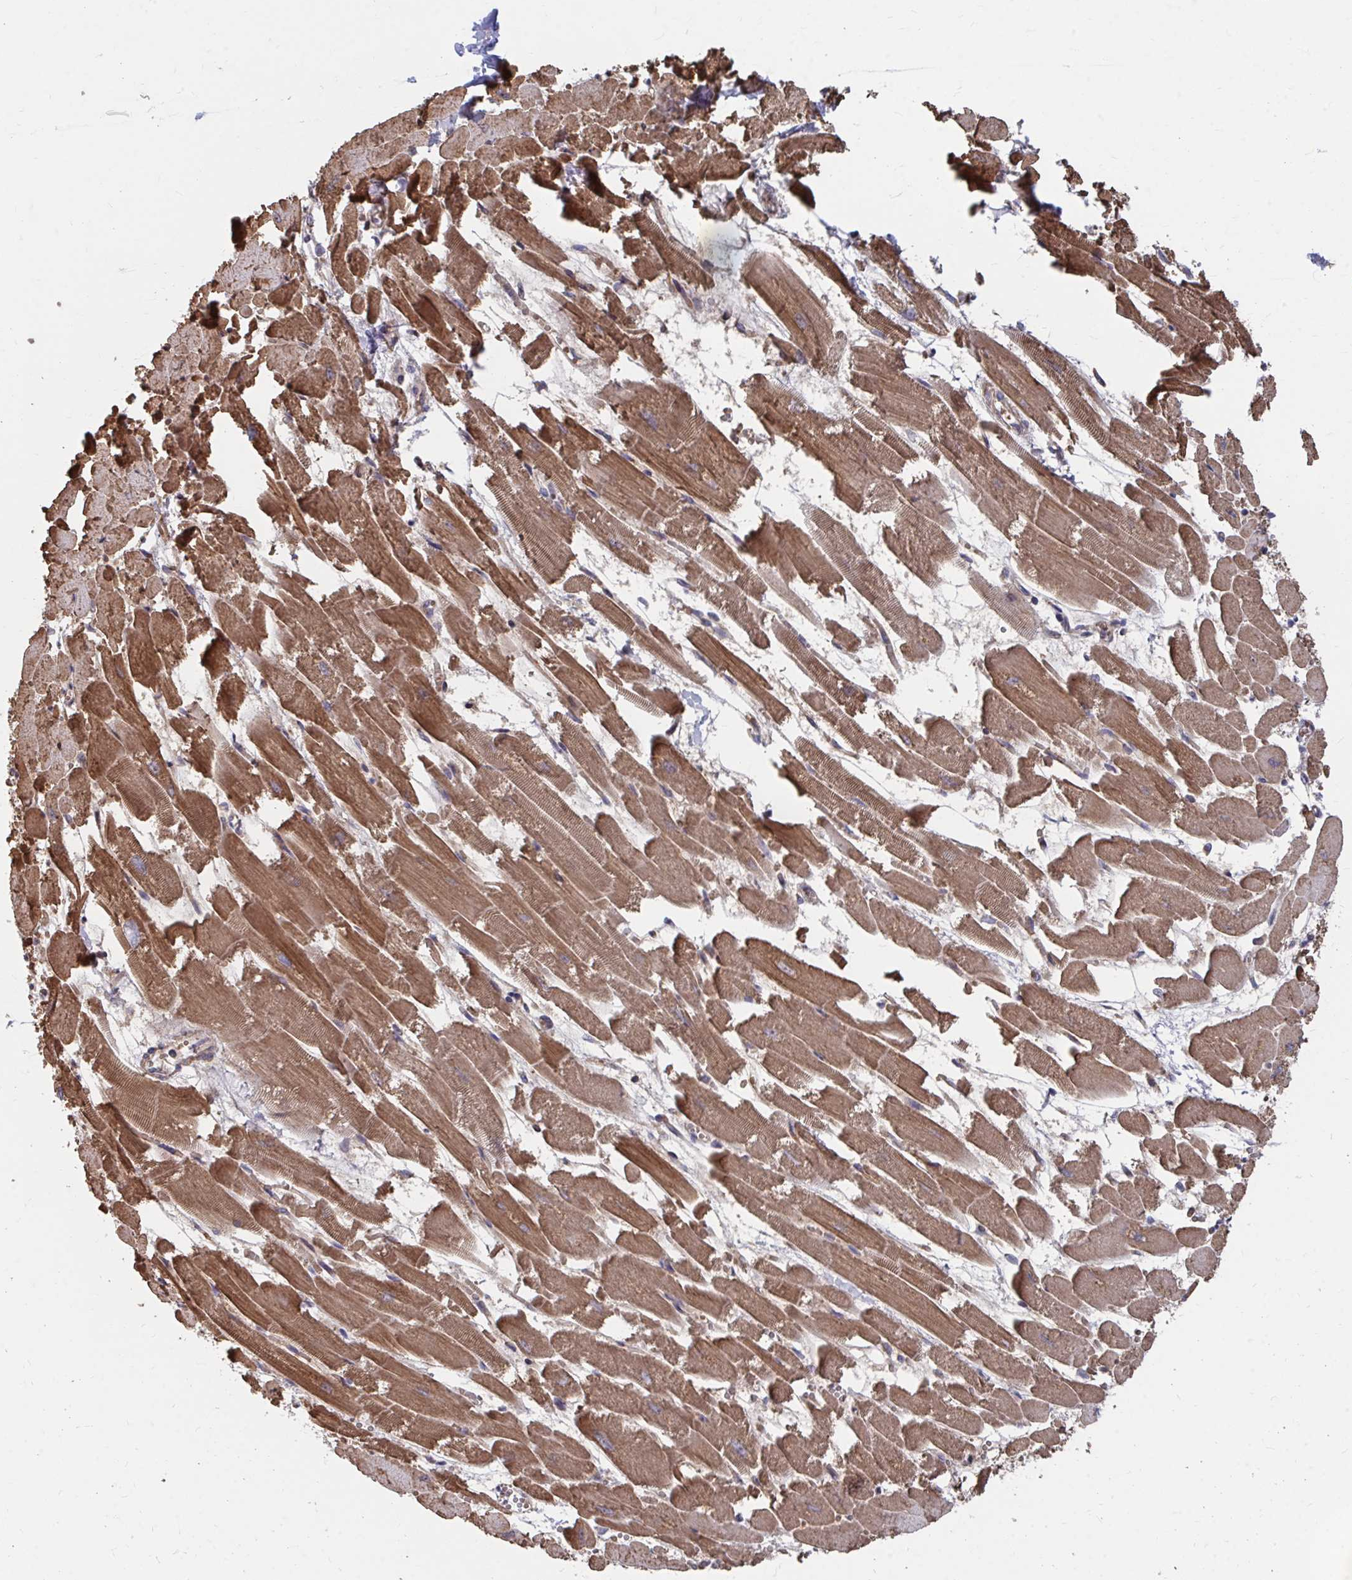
{"staining": {"intensity": "strong", "quantity": ">75%", "location": "cytoplasmic/membranous"}, "tissue": "heart muscle", "cell_type": "Cardiomyocytes", "image_type": "normal", "snomed": [{"axis": "morphology", "description": "Normal tissue, NOS"}, {"axis": "topography", "description": "Heart"}], "caption": "Cardiomyocytes show strong cytoplasmic/membranous expression in approximately >75% of cells in benign heart muscle.", "gene": "FAM89A", "patient": {"sex": "female", "age": 52}}